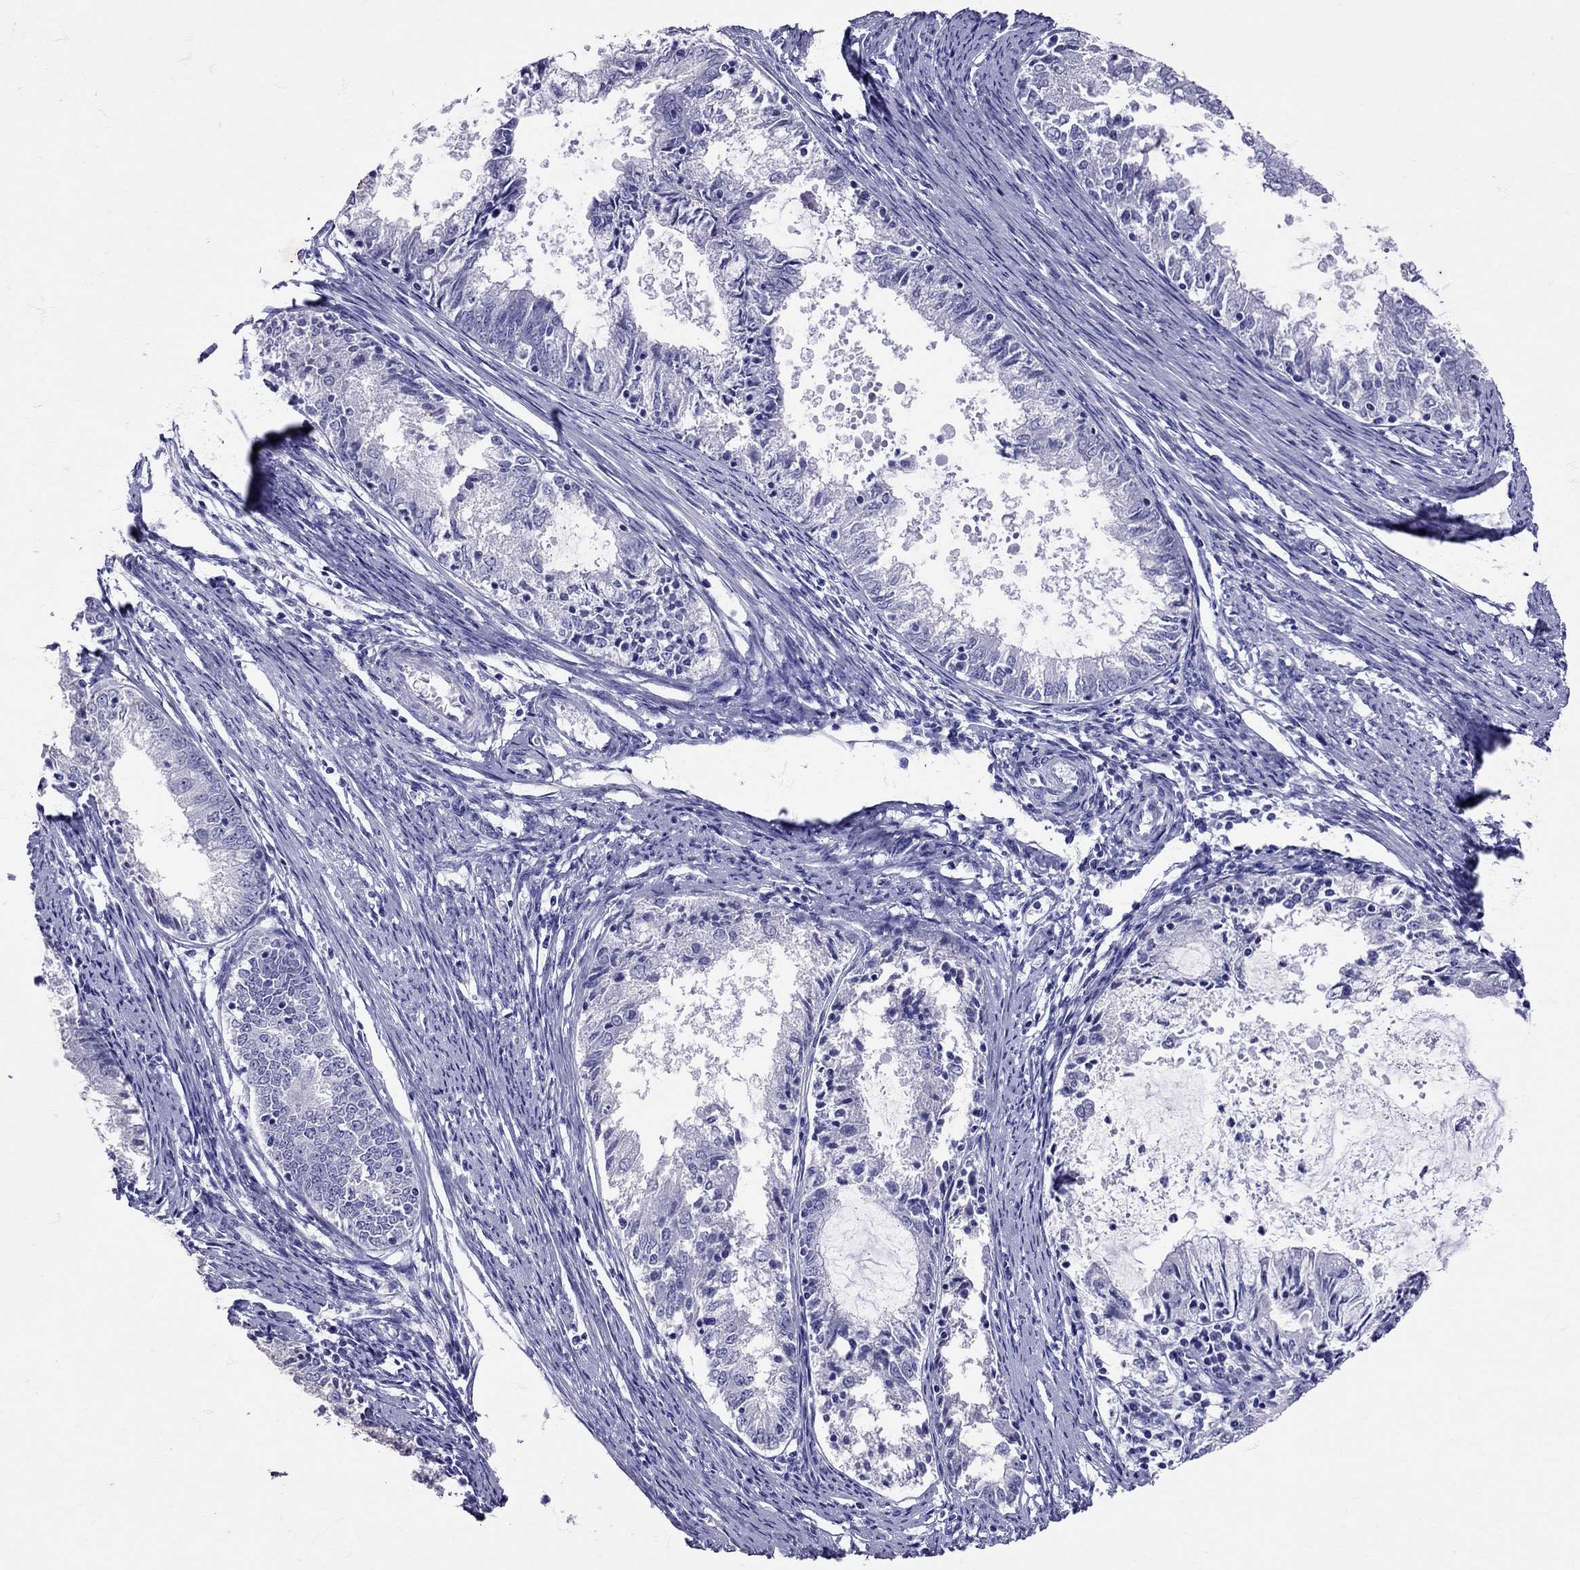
{"staining": {"intensity": "negative", "quantity": "none", "location": "none"}, "tissue": "endometrial cancer", "cell_type": "Tumor cells", "image_type": "cancer", "snomed": [{"axis": "morphology", "description": "Adenocarcinoma, NOS"}, {"axis": "topography", "description": "Endometrium"}], "caption": "Tumor cells show no significant protein staining in endometrial cancer (adenocarcinoma).", "gene": "AVP", "patient": {"sex": "female", "age": 57}}